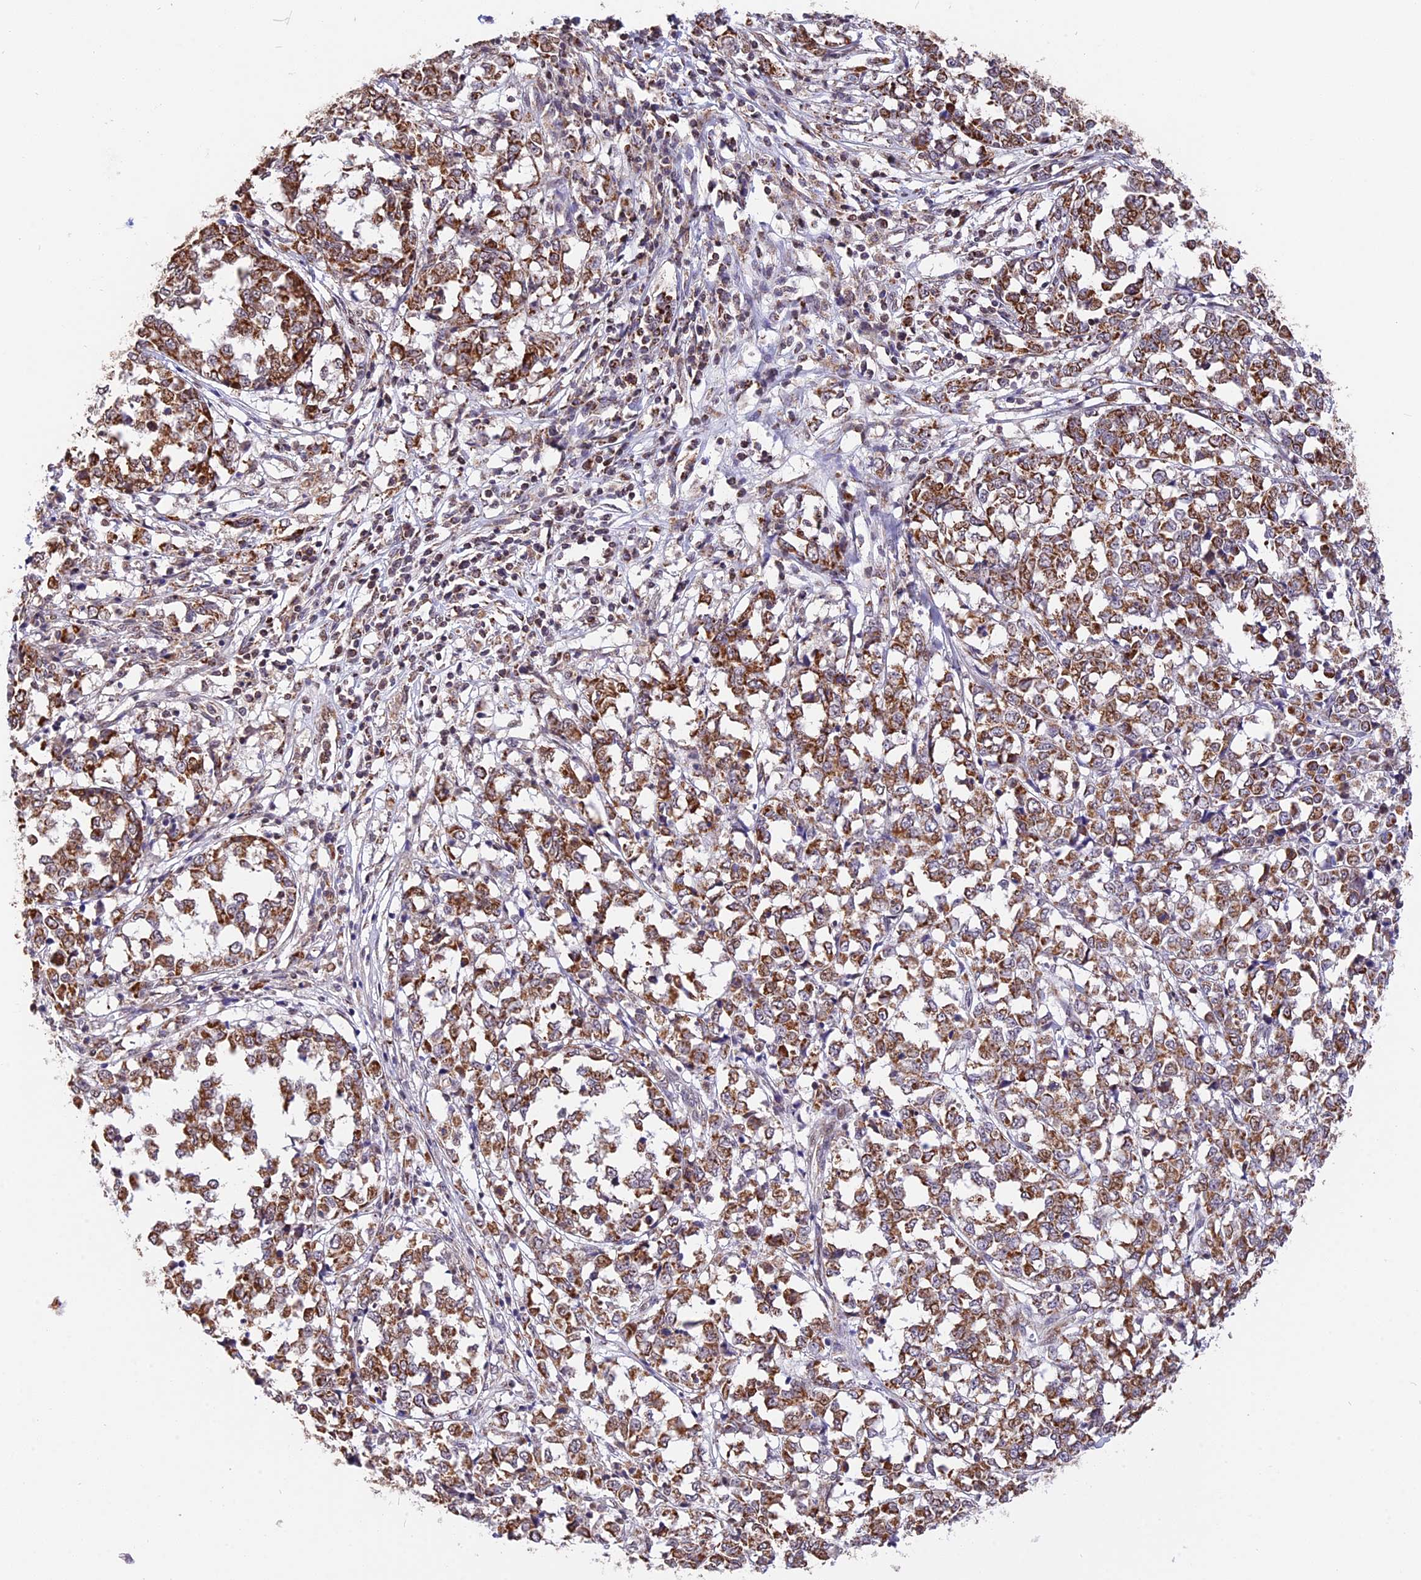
{"staining": {"intensity": "moderate", "quantity": ">75%", "location": "cytoplasmic/membranous"}, "tissue": "melanoma", "cell_type": "Tumor cells", "image_type": "cancer", "snomed": [{"axis": "morphology", "description": "Malignant melanoma, NOS"}, {"axis": "topography", "description": "Skin"}], "caption": "Melanoma stained for a protein (brown) displays moderate cytoplasmic/membranous positive positivity in approximately >75% of tumor cells.", "gene": "RERGL", "patient": {"sex": "female", "age": 72}}